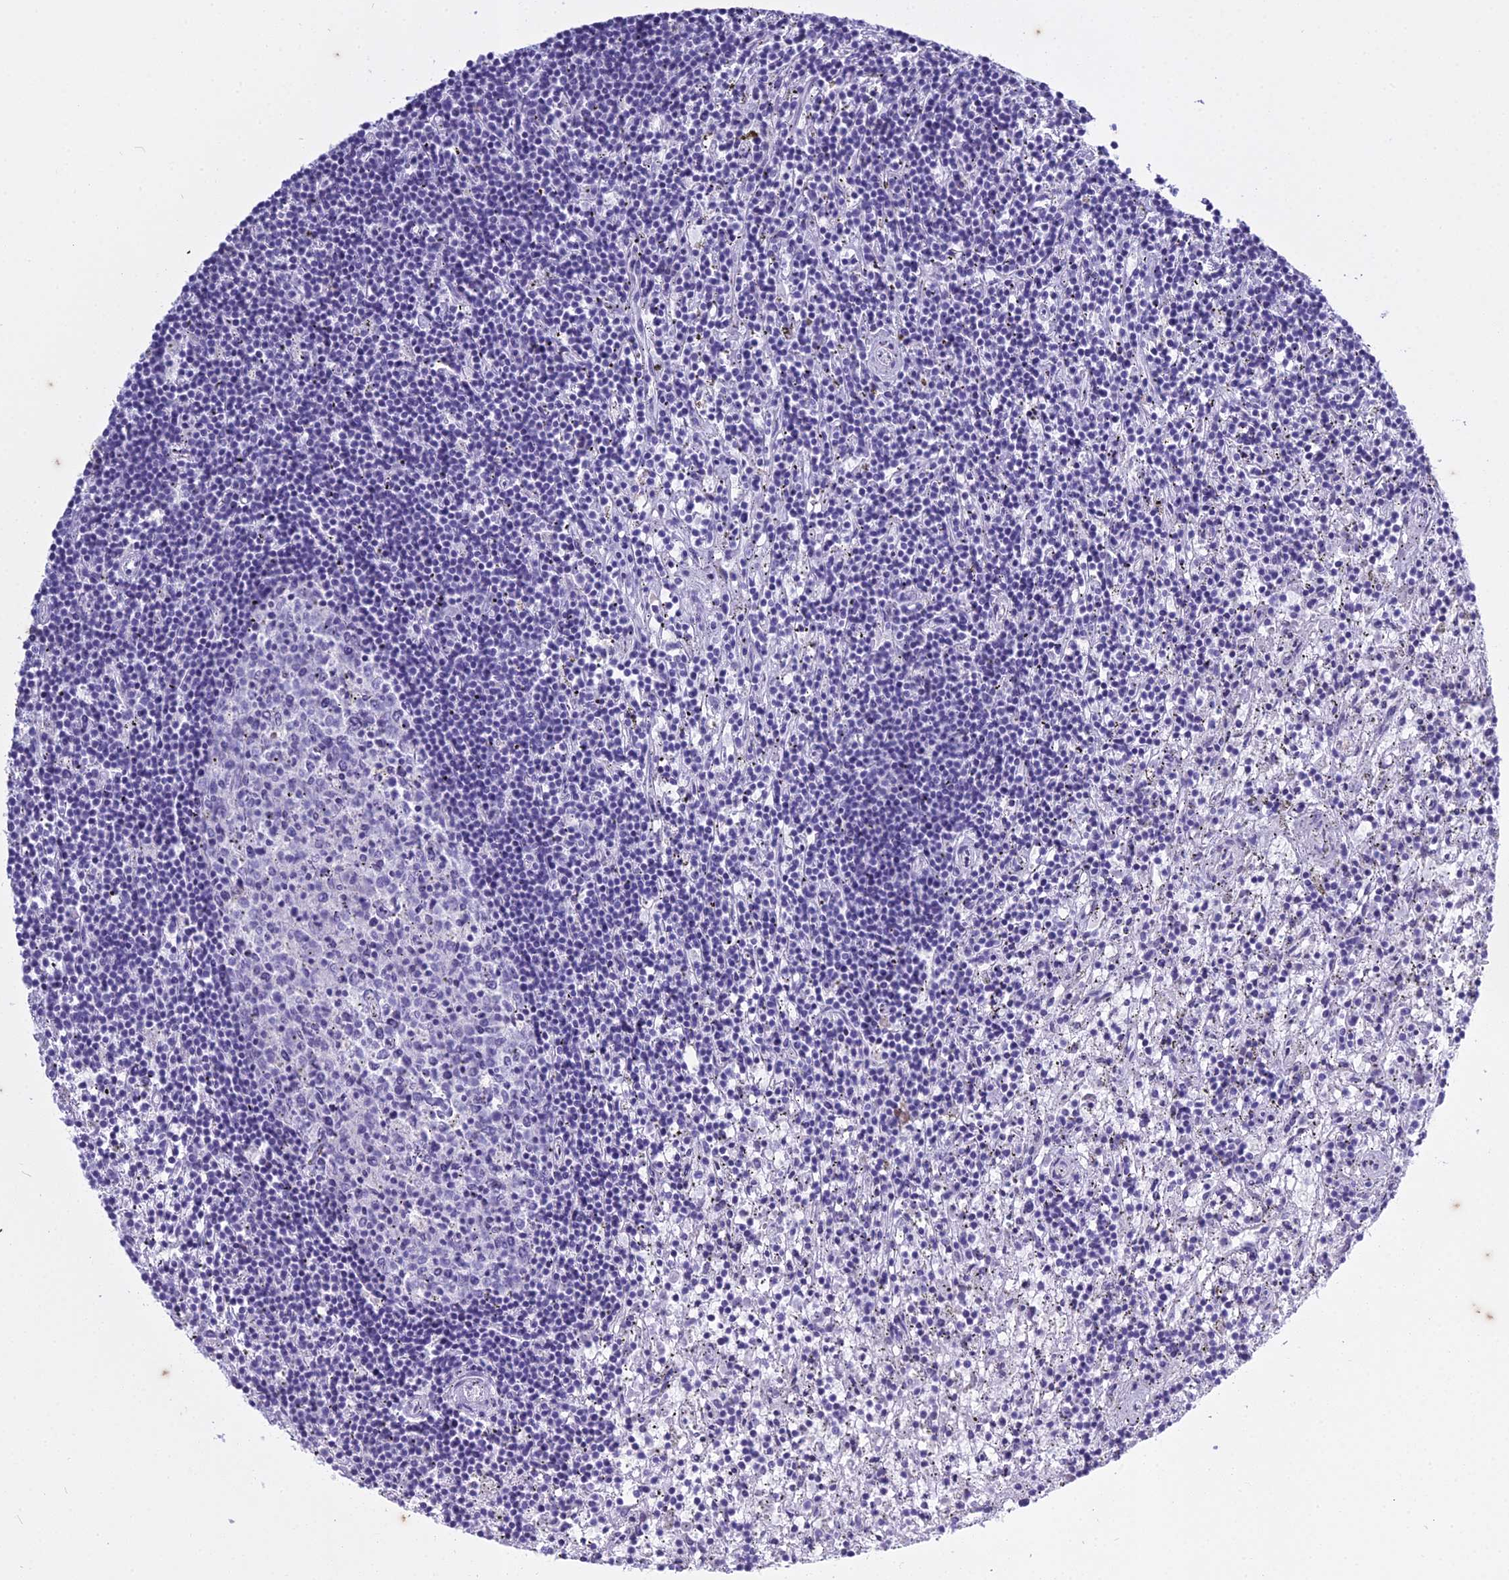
{"staining": {"intensity": "negative", "quantity": "none", "location": "none"}, "tissue": "lymphoma", "cell_type": "Tumor cells", "image_type": "cancer", "snomed": [{"axis": "morphology", "description": "Malignant lymphoma, non-Hodgkin's type, Low grade"}, {"axis": "topography", "description": "Spleen"}], "caption": "Human lymphoma stained for a protein using immunohistochemistry (IHC) displays no staining in tumor cells.", "gene": "HMGB4", "patient": {"sex": "male", "age": 76}}